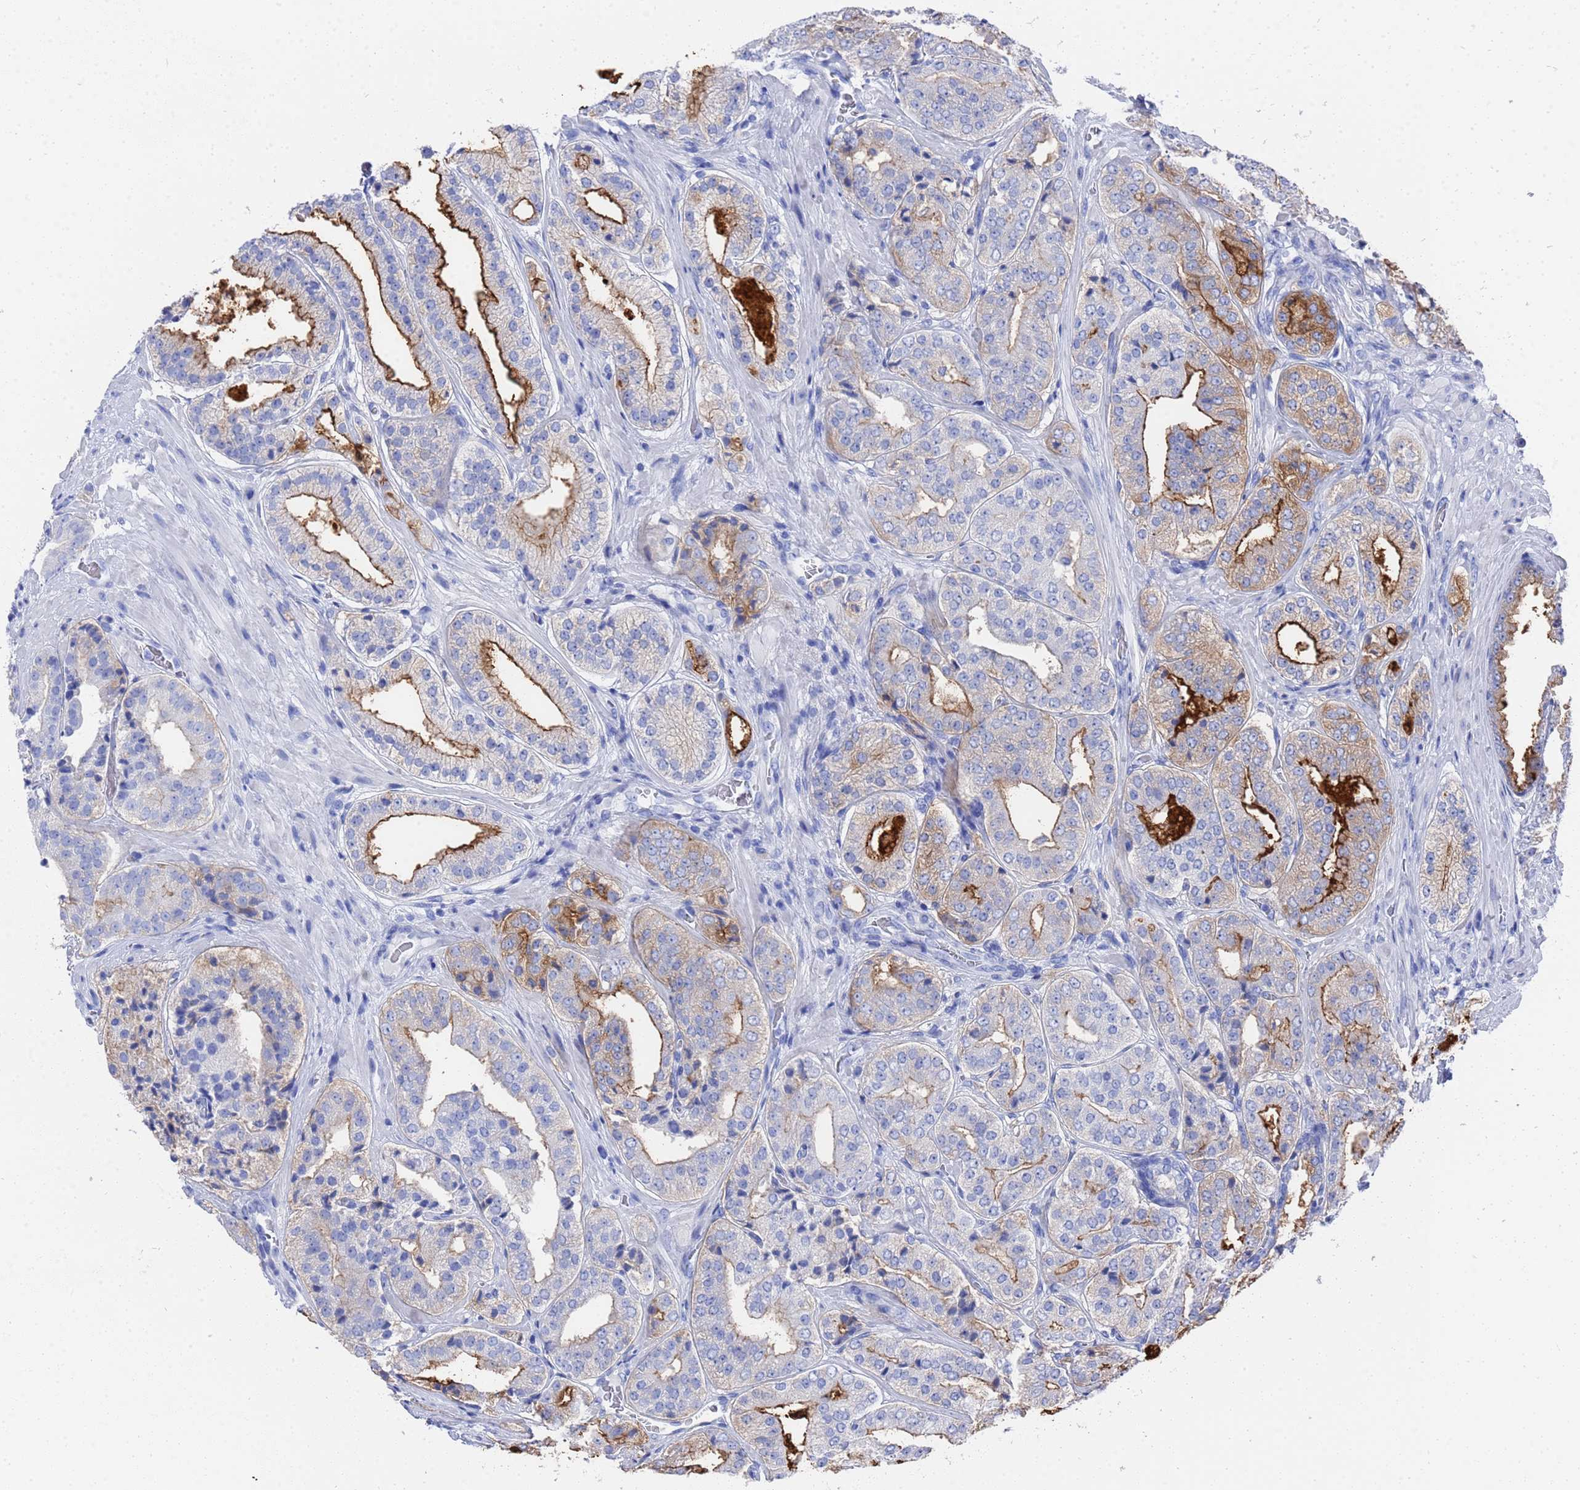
{"staining": {"intensity": "strong", "quantity": "<25%", "location": "cytoplasmic/membranous"}, "tissue": "prostate cancer", "cell_type": "Tumor cells", "image_type": "cancer", "snomed": [{"axis": "morphology", "description": "Adenocarcinoma, High grade"}, {"axis": "topography", "description": "Prostate"}], "caption": "Immunohistochemistry of prostate adenocarcinoma (high-grade) reveals medium levels of strong cytoplasmic/membranous expression in about <25% of tumor cells. (Brightfield microscopy of DAB IHC at high magnification).", "gene": "GGT1", "patient": {"sex": "male", "age": 71}}